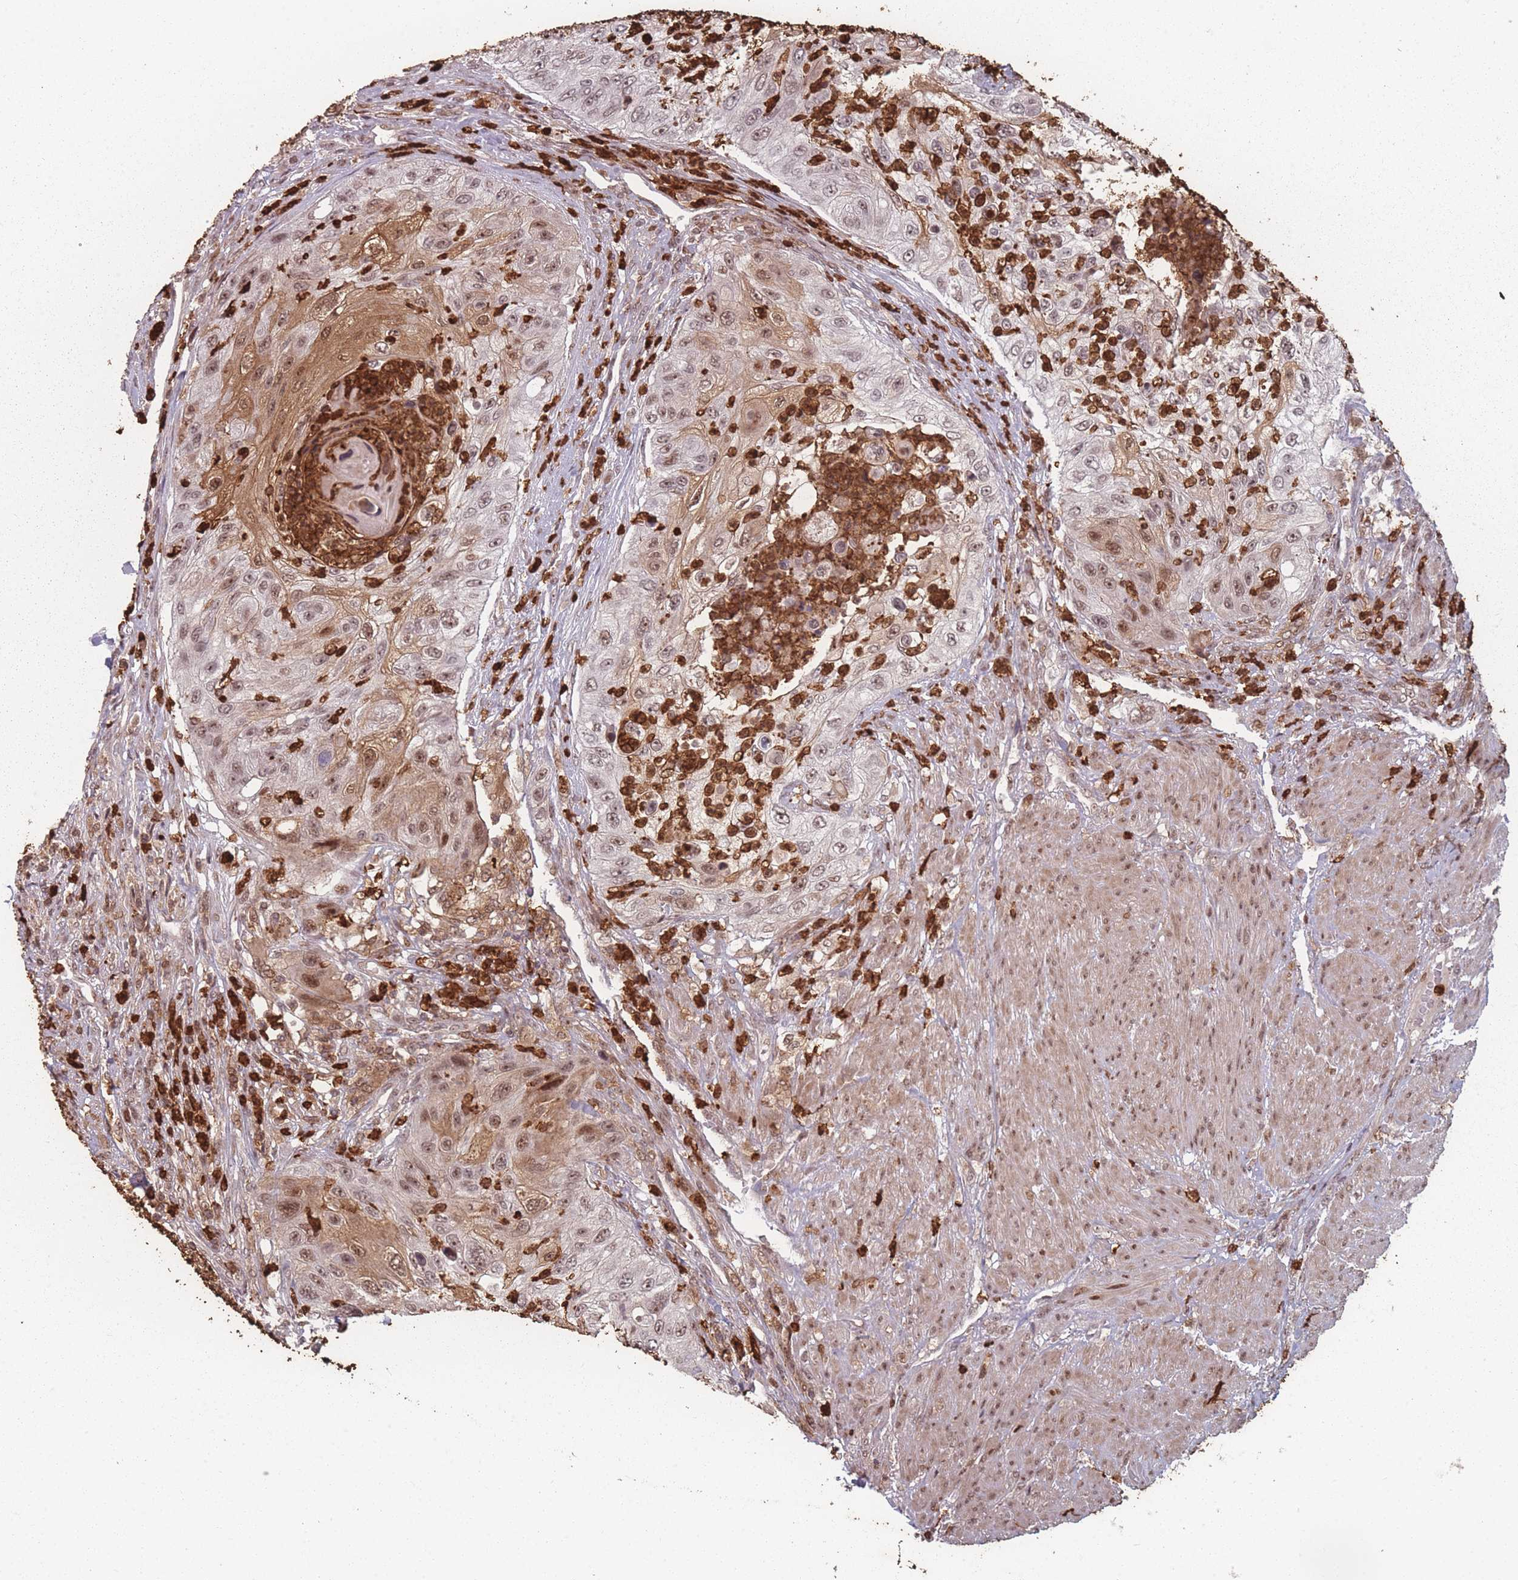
{"staining": {"intensity": "moderate", "quantity": ">75%", "location": "nuclear"}, "tissue": "urothelial cancer", "cell_type": "Tumor cells", "image_type": "cancer", "snomed": [{"axis": "morphology", "description": "Urothelial carcinoma, High grade"}, {"axis": "topography", "description": "Urinary bladder"}], "caption": "This histopathology image reveals immunohistochemistry (IHC) staining of urothelial cancer, with medium moderate nuclear staining in approximately >75% of tumor cells.", "gene": "WDR55", "patient": {"sex": "female", "age": 60}}